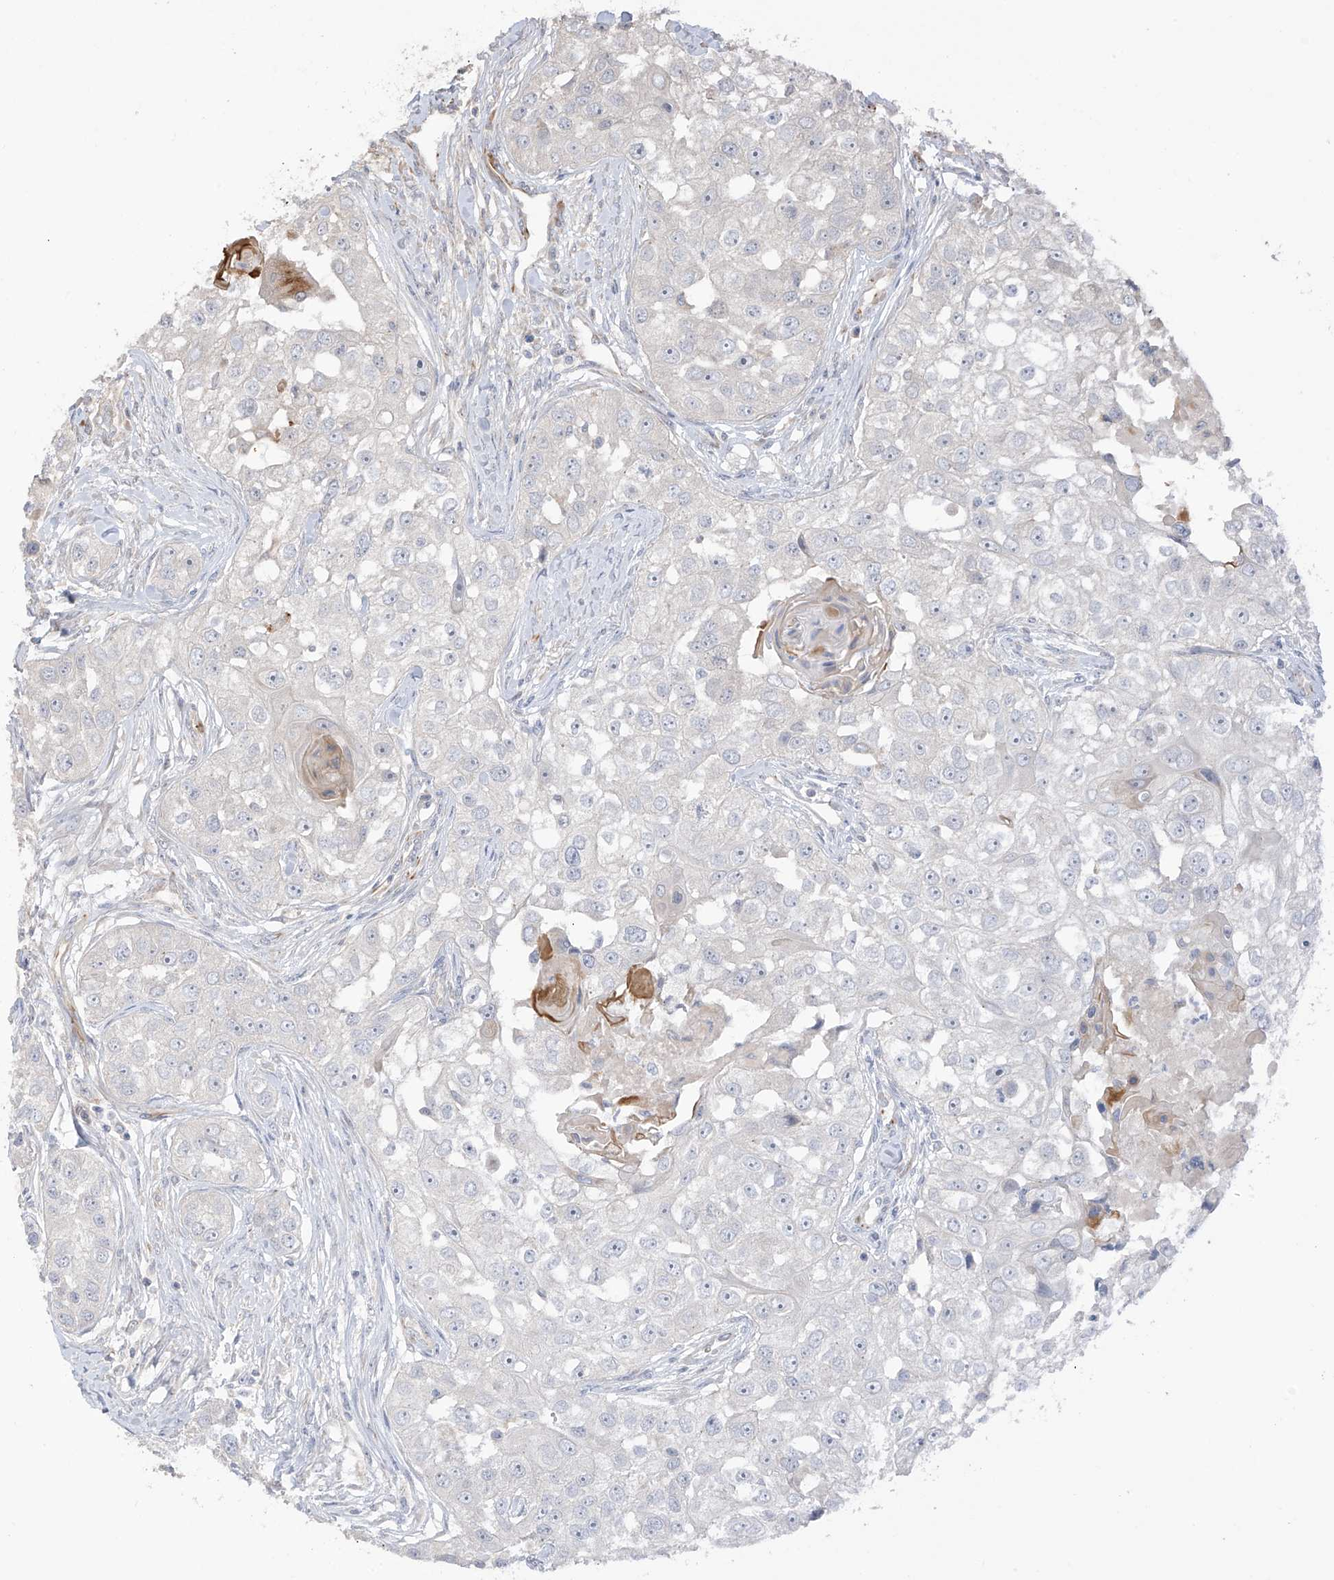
{"staining": {"intensity": "negative", "quantity": "none", "location": "none"}, "tissue": "head and neck cancer", "cell_type": "Tumor cells", "image_type": "cancer", "snomed": [{"axis": "morphology", "description": "Normal tissue, NOS"}, {"axis": "morphology", "description": "Squamous cell carcinoma, NOS"}, {"axis": "topography", "description": "Skeletal muscle"}, {"axis": "topography", "description": "Head-Neck"}], "caption": "High magnification brightfield microscopy of head and neck cancer stained with DAB (3,3'-diaminobenzidine) (brown) and counterstained with hematoxylin (blue): tumor cells show no significant positivity.", "gene": "DCDC2", "patient": {"sex": "male", "age": 51}}